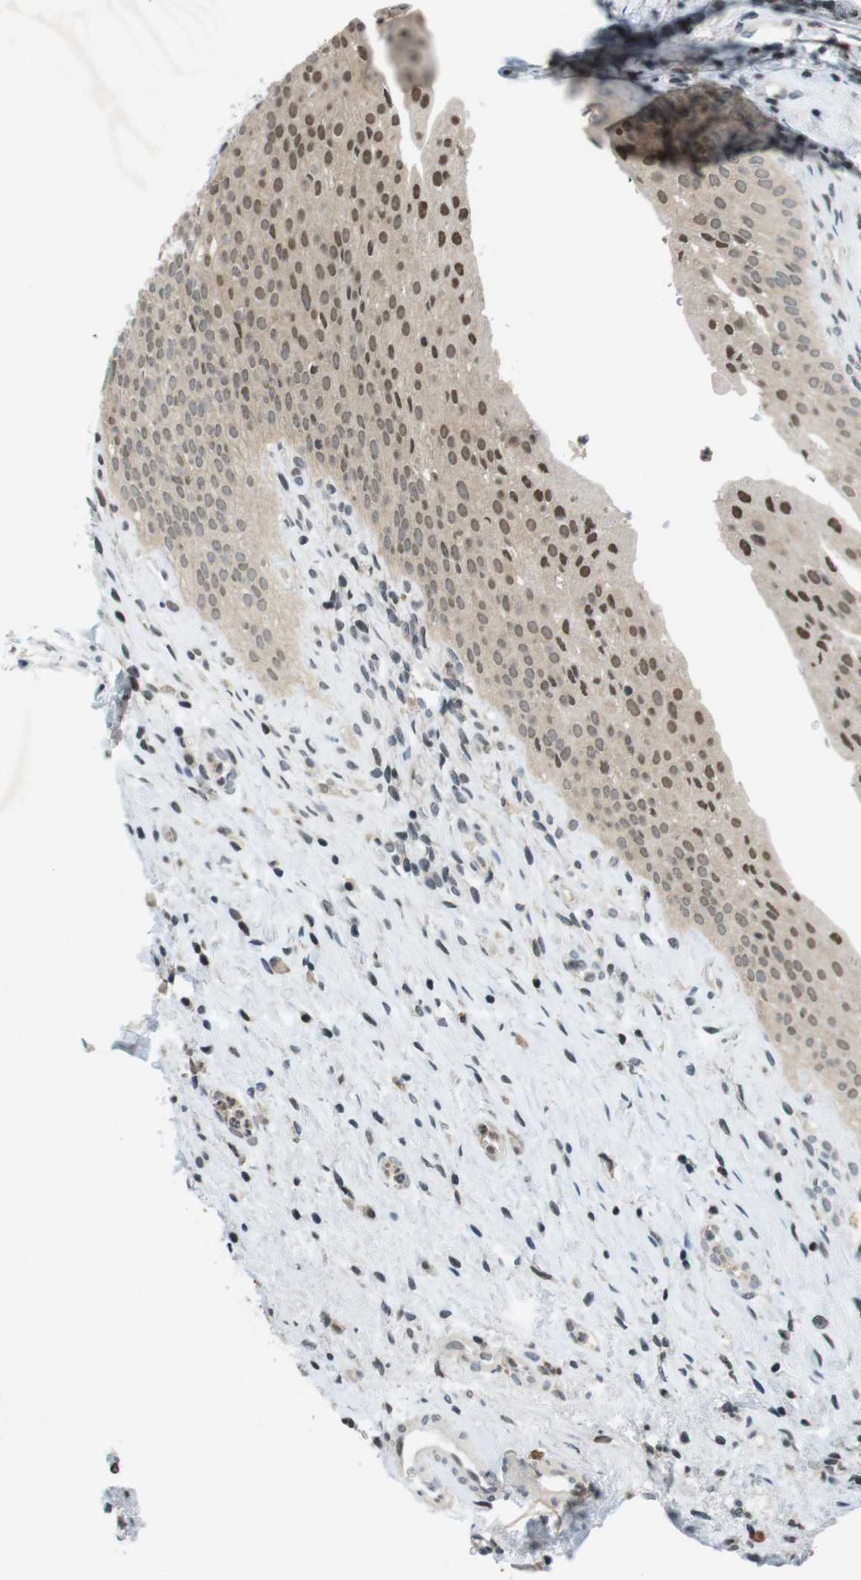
{"staining": {"intensity": "weak", "quantity": "25%-75%", "location": "cytoplasmic/membranous,nuclear"}, "tissue": "urinary bladder", "cell_type": "Urothelial cells", "image_type": "normal", "snomed": [{"axis": "morphology", "description": "Normal tissue, NOS"}, {"axis": "morphology", "description": "Urothelial carcinoma, High grade"}, {"axis": "topography", "description": "Urinary bladder"}], "caption": "An image showing weak cytoplasmic/membranous,nuclear positivity in about 25%-75% of urothelial cells in unremarkable urinary bladder, as visualized by brown immunohistochemical staining.", "gene": "NEK4", "patient": {"sex": "male", "age": 46}}